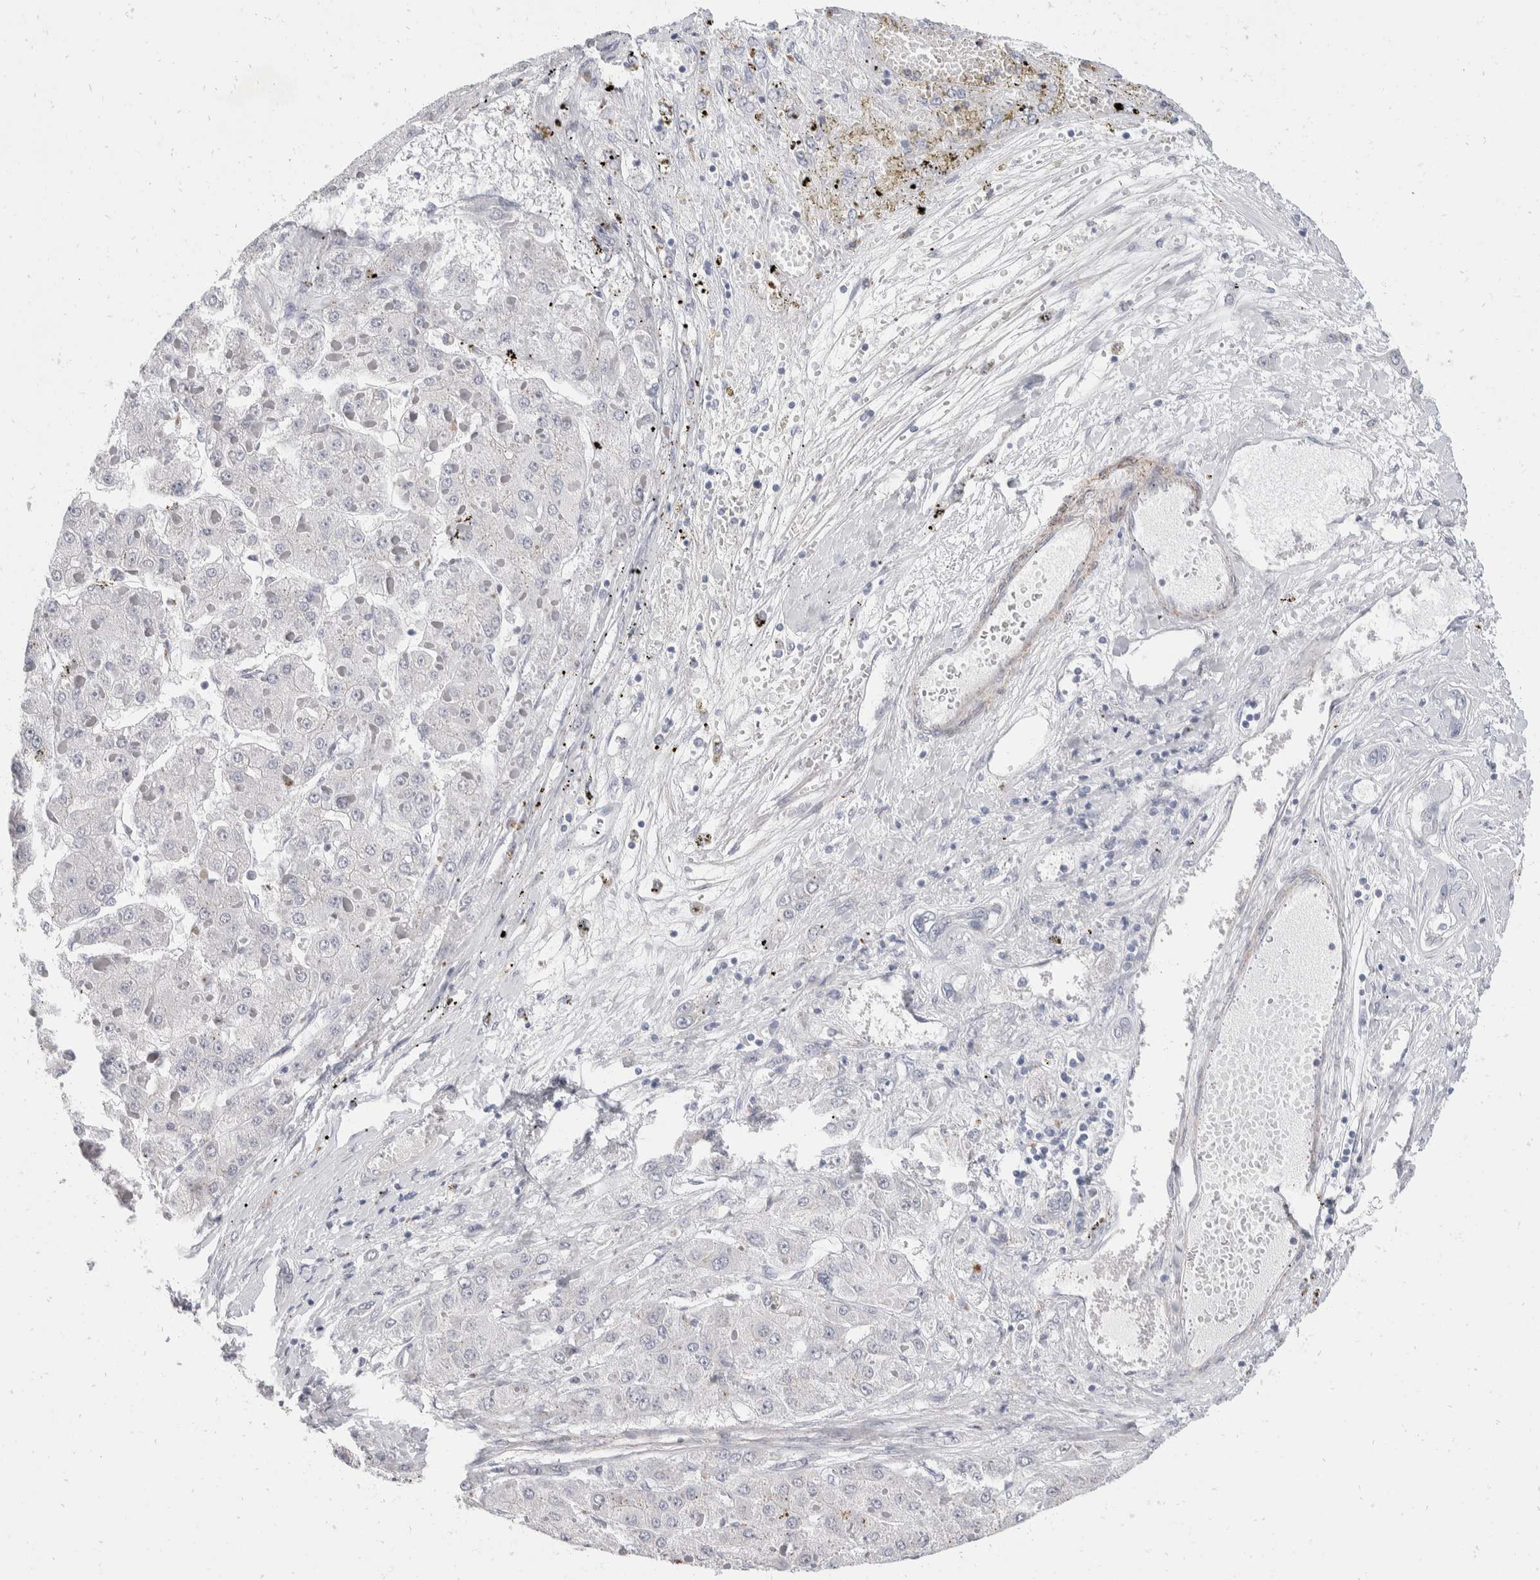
{"staining": {"intensity": "negative", "quantity": "none", "location": "none"}, "tissue": "liver cancer", "cell_type": "Tumor cells", "image_type": "cancer", "snomed": [{"axis": "morphology", "description": "Carcinoma, Hepatocellular, NOS"}, {"axis": "topography", "description": "Liver"}], "caption": "Tumor cells show no significant protein expression in liver cancer (hepatocellular carcinoma).", "gene": "CATSPERD", "patient": {"sex": "female", "age": 73}}